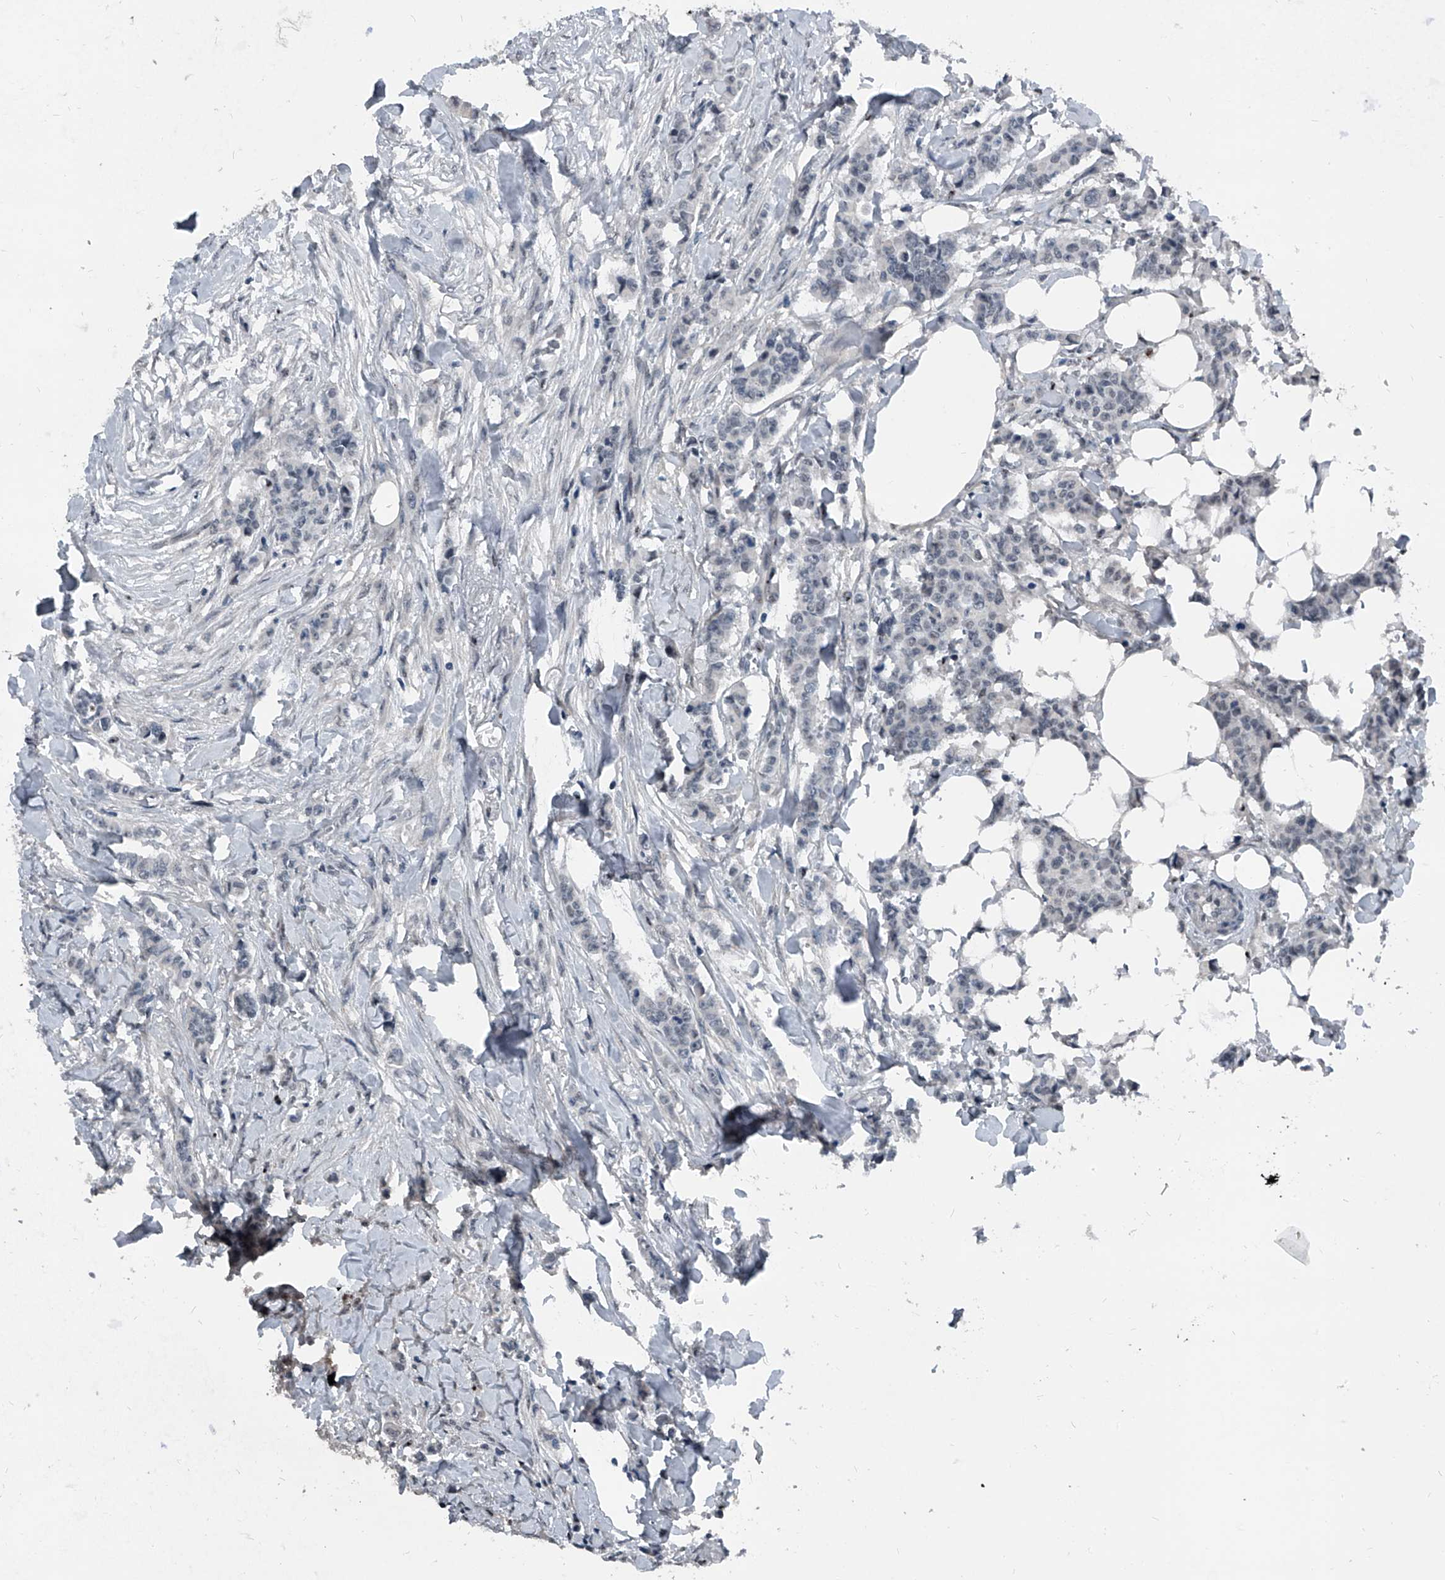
{"staining": {"intensity": "negative", "quantity": "none", "location": "none"}, "tissue": "breast cancer", "cell_type": "Tumor cells", "image_type": "cancer", "snomed": [{"axis": "morphology", "description": "Duct carcinoma"}, {"axis": "topography", "description": "Breast"}], "caption": "Breast cancer stained for a protein using immunohistochemistry (IHC) exhibits no expression tumor cells.", "gene": "MEN1", "patient": {"sex": "female", "age": 40}}